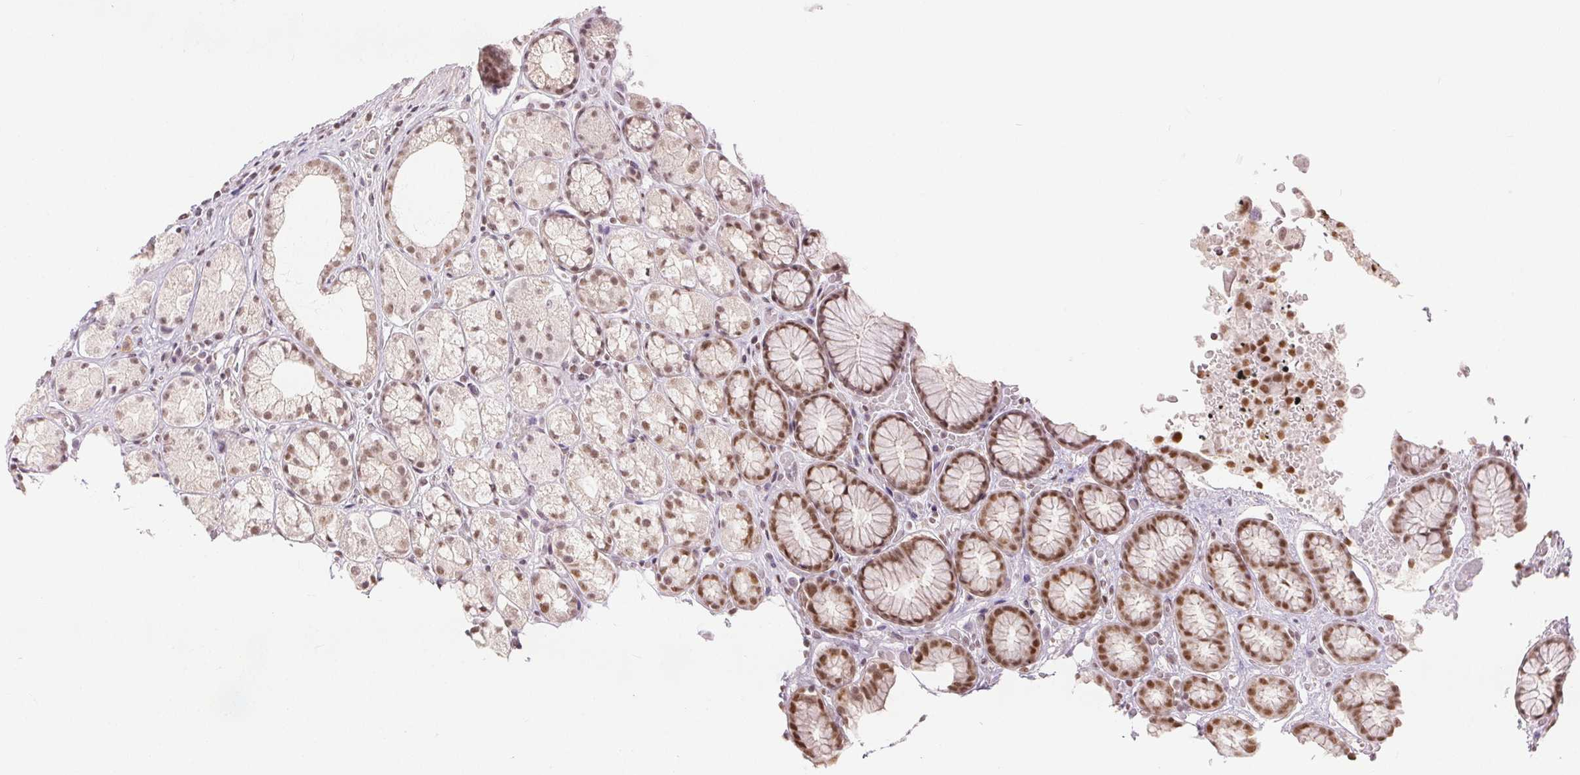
{"staining": {"intensity": "moderate", "quantity": "25%-75%", "location": "nuclear"}, "tissue": "stomach", "cell_type": "Glandular cells", "image_type": "normal", "snomed": [{"axis": "morphology", "description": "Normal tissue, NOS"}, {"axis": "topography", "description": "Smooth muscle"}, {"axis": "topography", "description": "Stomach"}], "caption": "A photomicrograph showing moderate nuclear staining in about 25%-75% of glandular cells in benign stomach, as visualized by brown immunohistochemical staining.", "gene": "DEK", "patient": {"sex": "male", "age": 70}}